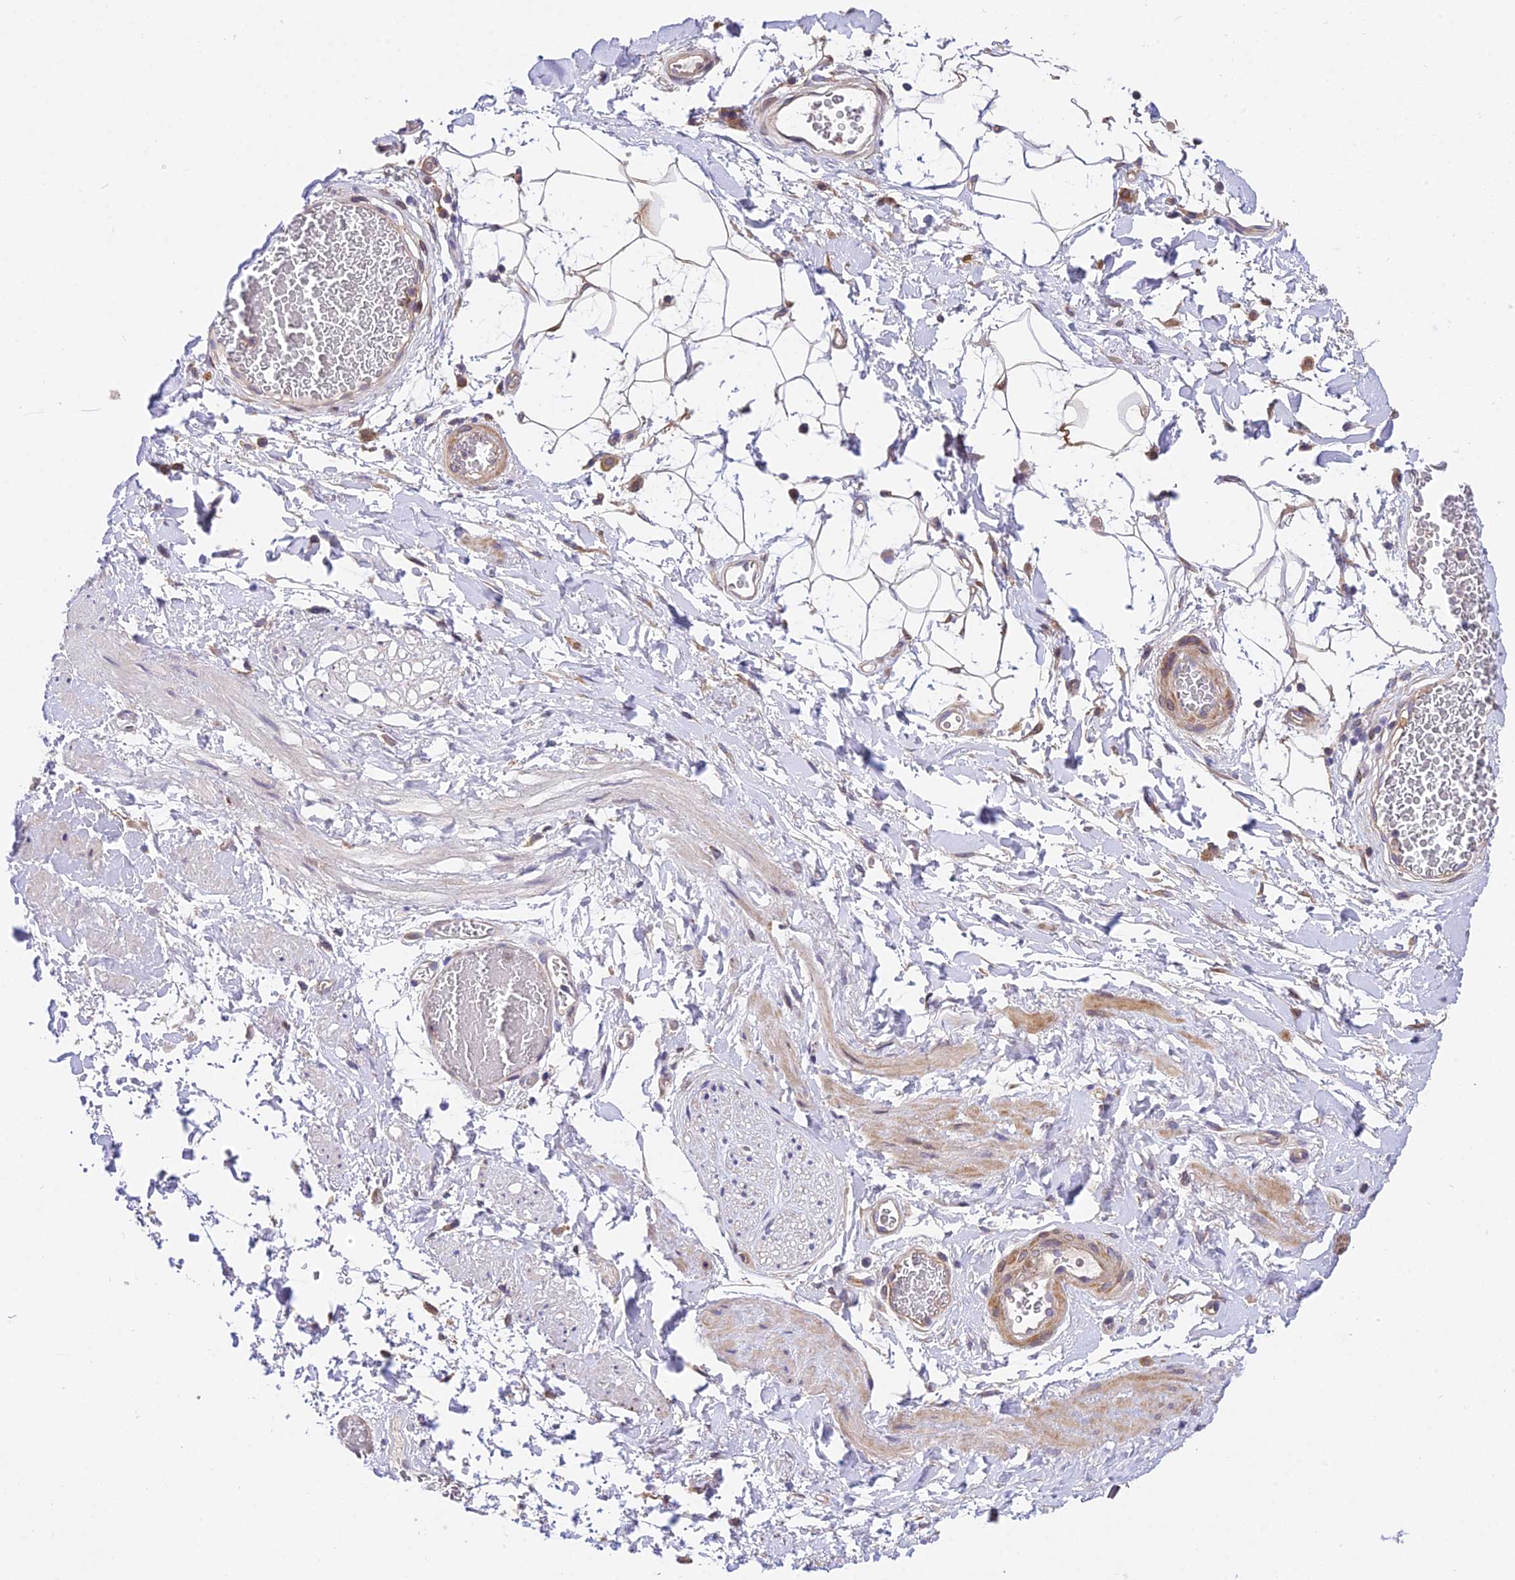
{"staining": {"intensity": "weak", "quantity": ">75%", "location": "cytoplasmic/membranous"}, "tissue": "adipose tissue", "cell_type": "Adipocytes", "image_type": "normal", "snomed": [{"axis": "morphology", "description": "Normal tissue, NOS"}, {"axis": "morphology", "description": "Adenocarcinoma, NOS"}, {"axis": "topography", "description": "Rectum"}, {"axis": "topography", "description": "Vagina"}, {"axis": "topography", "description": "Peripheral nerve tissue"}], "caption": "High-power microscopy captured an IHC image of unremarkable adipose tissue, revealing weak cytoplasmic/membranous staining in about >75% of adipocytes.", "gene": "TRIM43B", "patient": {"sex": "female", "age": 71}}